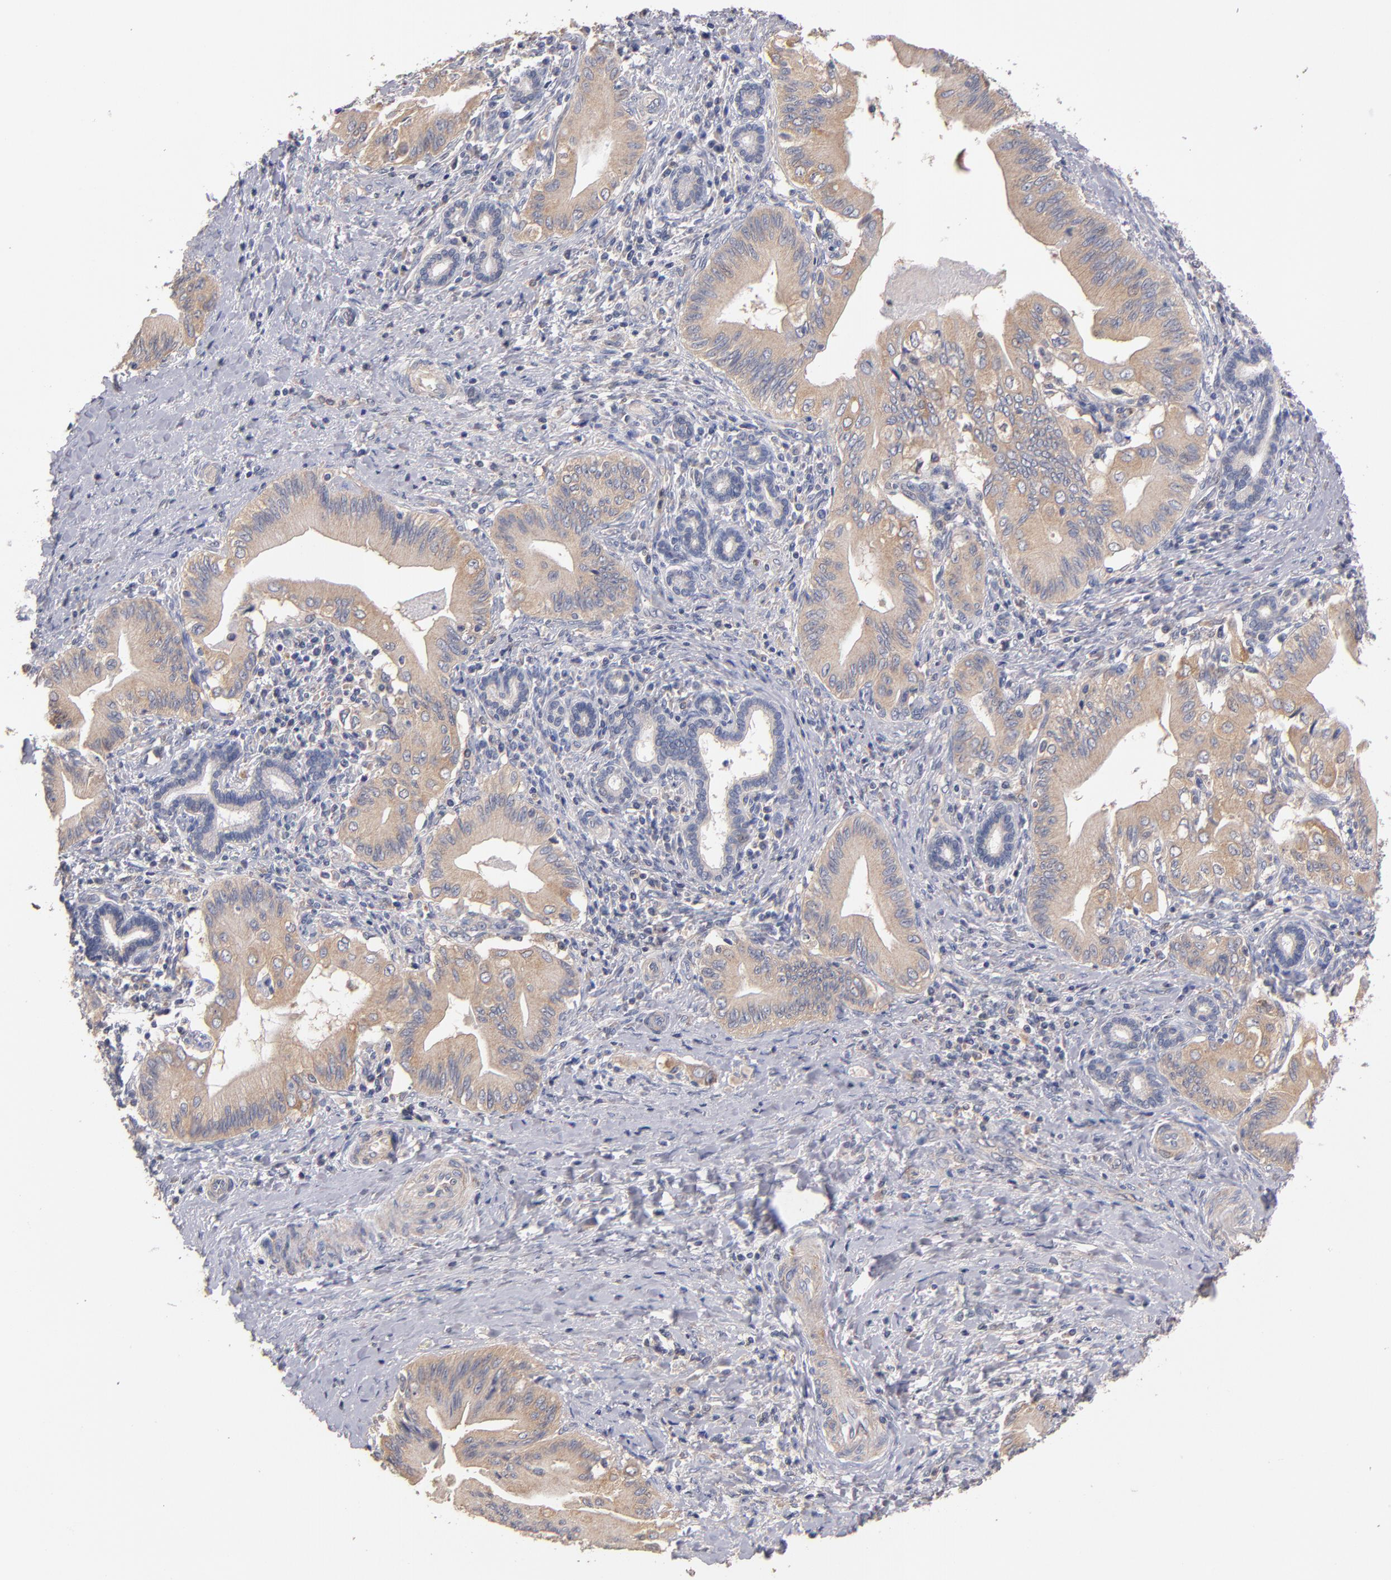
{"staining": {"intensity": "moderate", "quantity": ">75%", "location": "cytoplasmic/membranous"}, "tissue": "liver cancer", "cell_type": "Tumor cells", "image_type": "cancer", "snomed": [{"axis": "morphology", "description": "Cholangiocarcinoma"}, {"axis": "topography", "description": "Liver"}], "caption": "Liver cancer (cholangiocarcinoma) stained with DAB (3,3'-diaminobenzidine) IHC exhibits medium levels of moderate cytoplasmic/membranous positivity in approximately >75% of tumor cells.", "gene": "DACT1", "patient": {"sex": "male", "age": 58}}